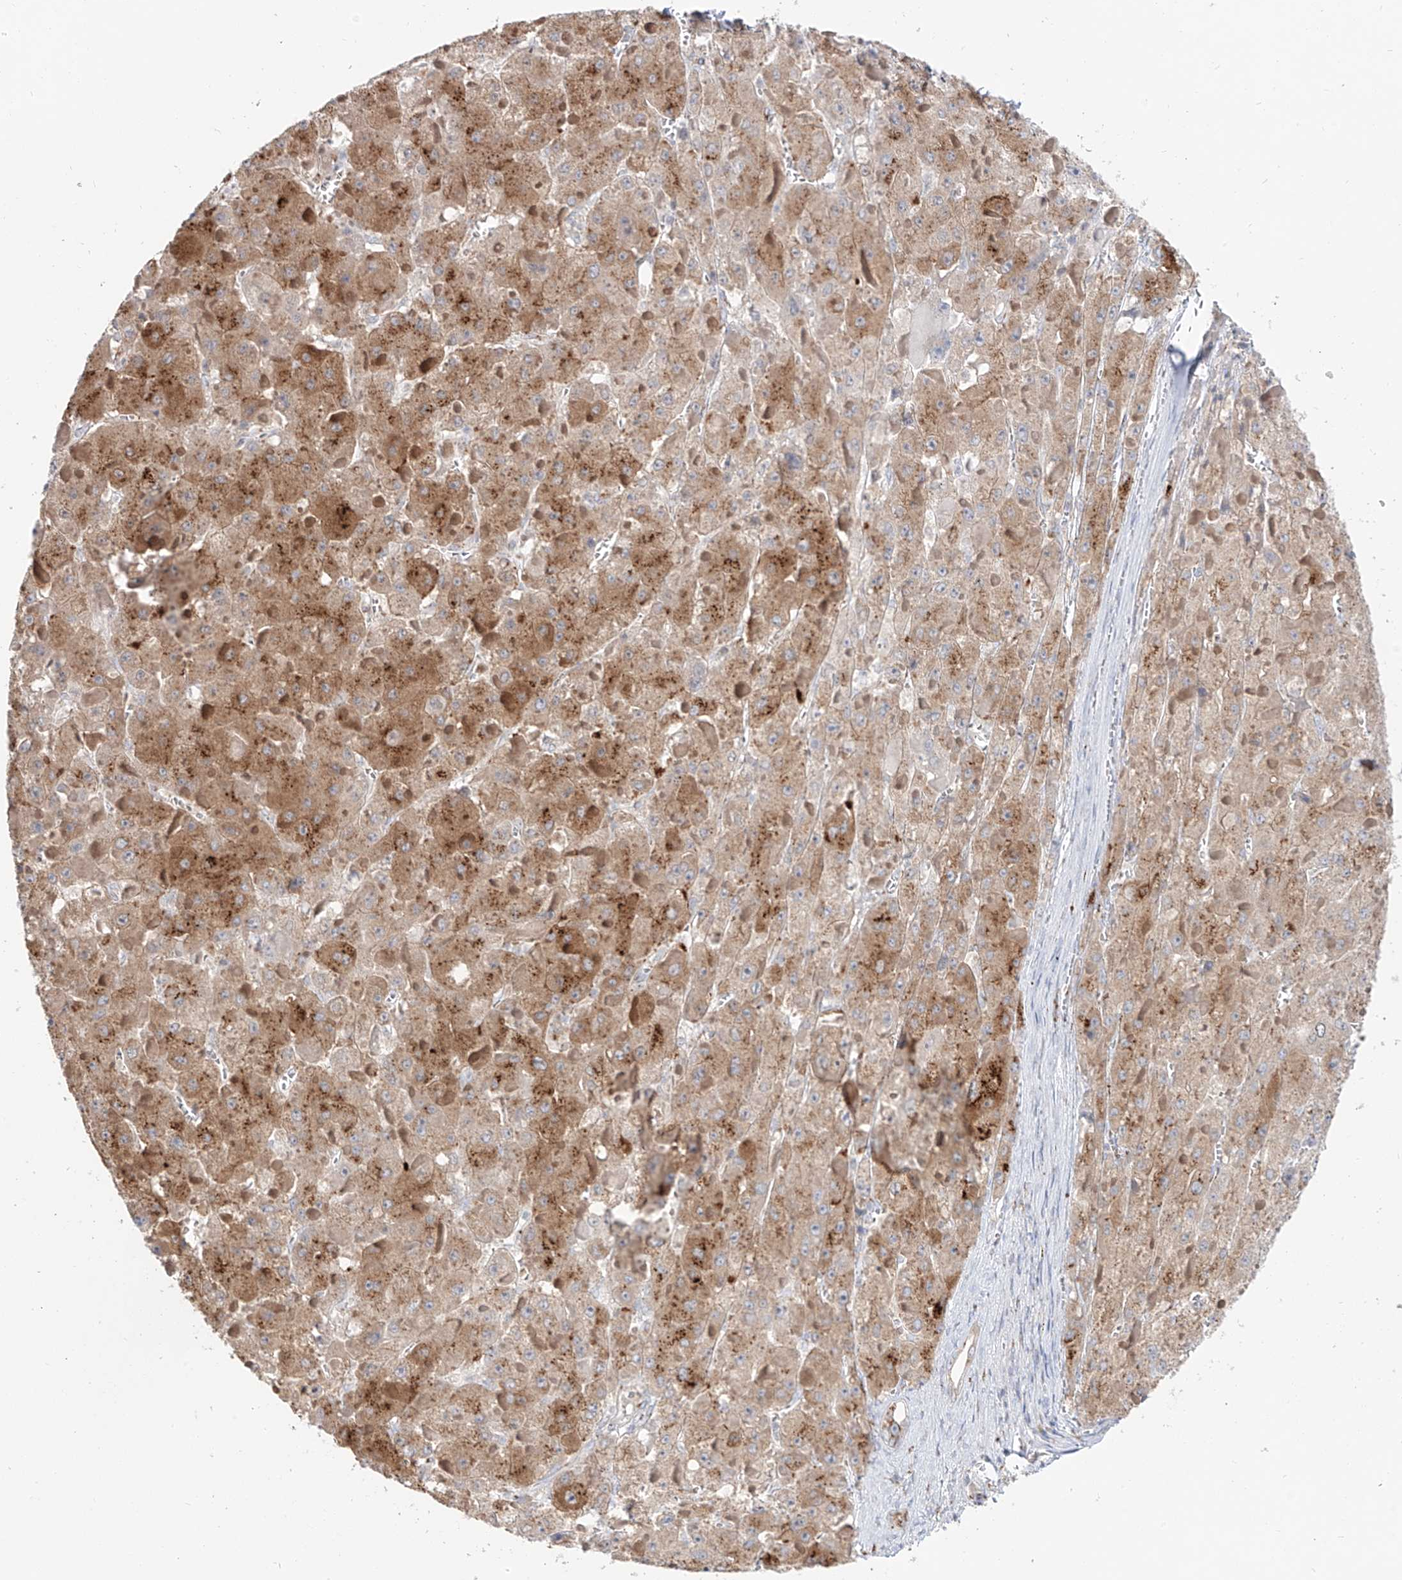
{"staining": {"intensity": "moderate", "quantity": ">75%", "location": "cytoplasmic/membranous"}, "tissue": "liver cancer", "cell_type": "Tumor cells", "image_type": "cancer", "snomed": [{"axis": "morphology", "description": "Carcinoma, Hepatocellular, NOS"}, {"axis": "topography", "description": "Liver"}], "caption": "Liver hepatocellular carcinoma stained with immunohistochemistry (IHC) demonstrates moderate cytoplasmic/membranous expression in about >75% of tumor cells. Immunohistochemistry (ihc) stains the protein of interest in brown and the nuclei are stained blue.", "gene": "BSDC1", "patient": {"sex": "female", "age": 73}}